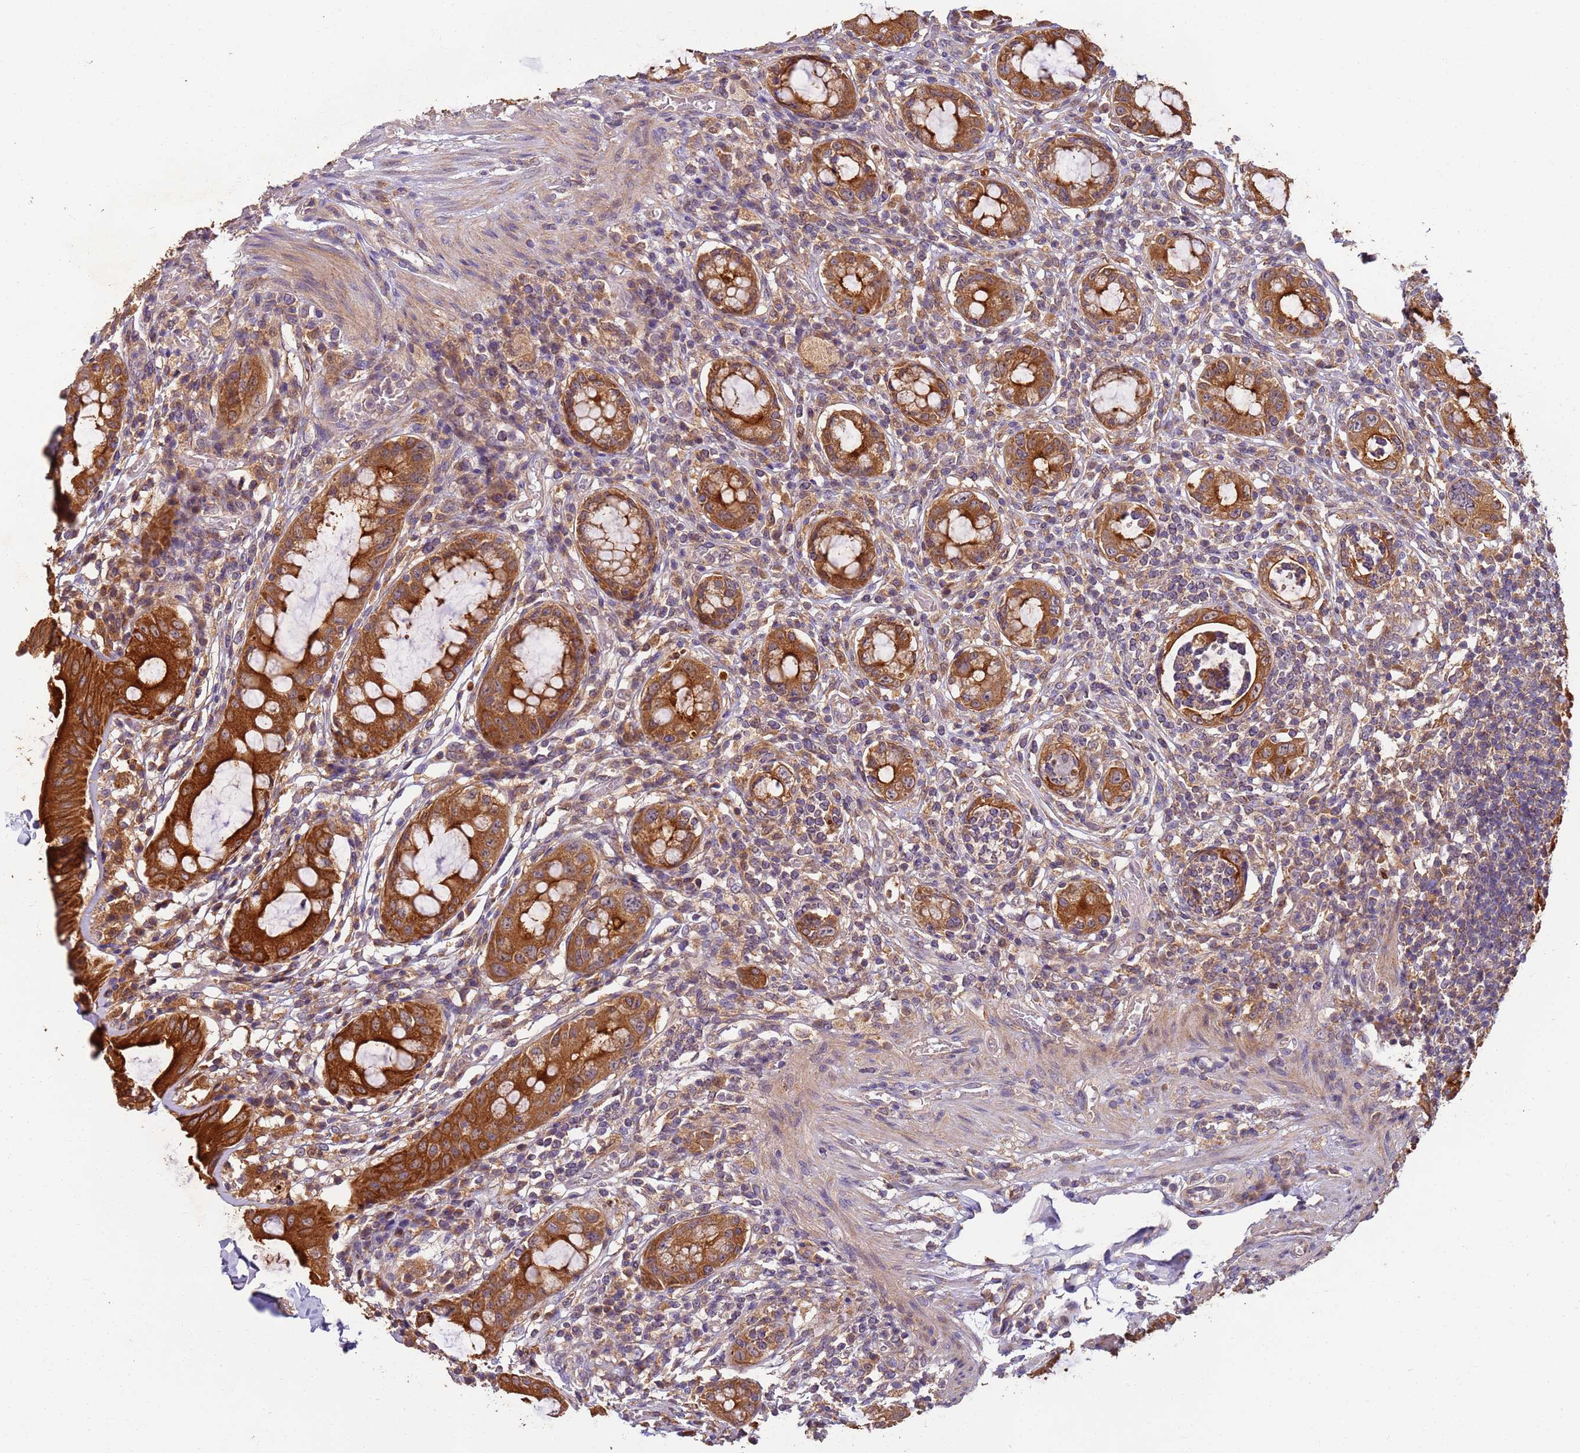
{"staining": {"intensity": "strong", "quantity": ">75%", "location": "cytoplasmic/membranous"}, "tissue": "rectum", "cell_type": "Glandular cells", "image_type": "normal", "snomed": [{"axis": "morphology", "description": "Normal tissue, NOS"}, {"axis": "topography", "description": "Rectum"}], "caption": "A brown stain highlights strong cytoplasmic/membranous staining of a protein in glandular cells of unremarkable human rectum. (IHC, brightfield microscopy, high magnification).", "gene": "TIGAR", "patient": {"sex": "female", "age": 57}}